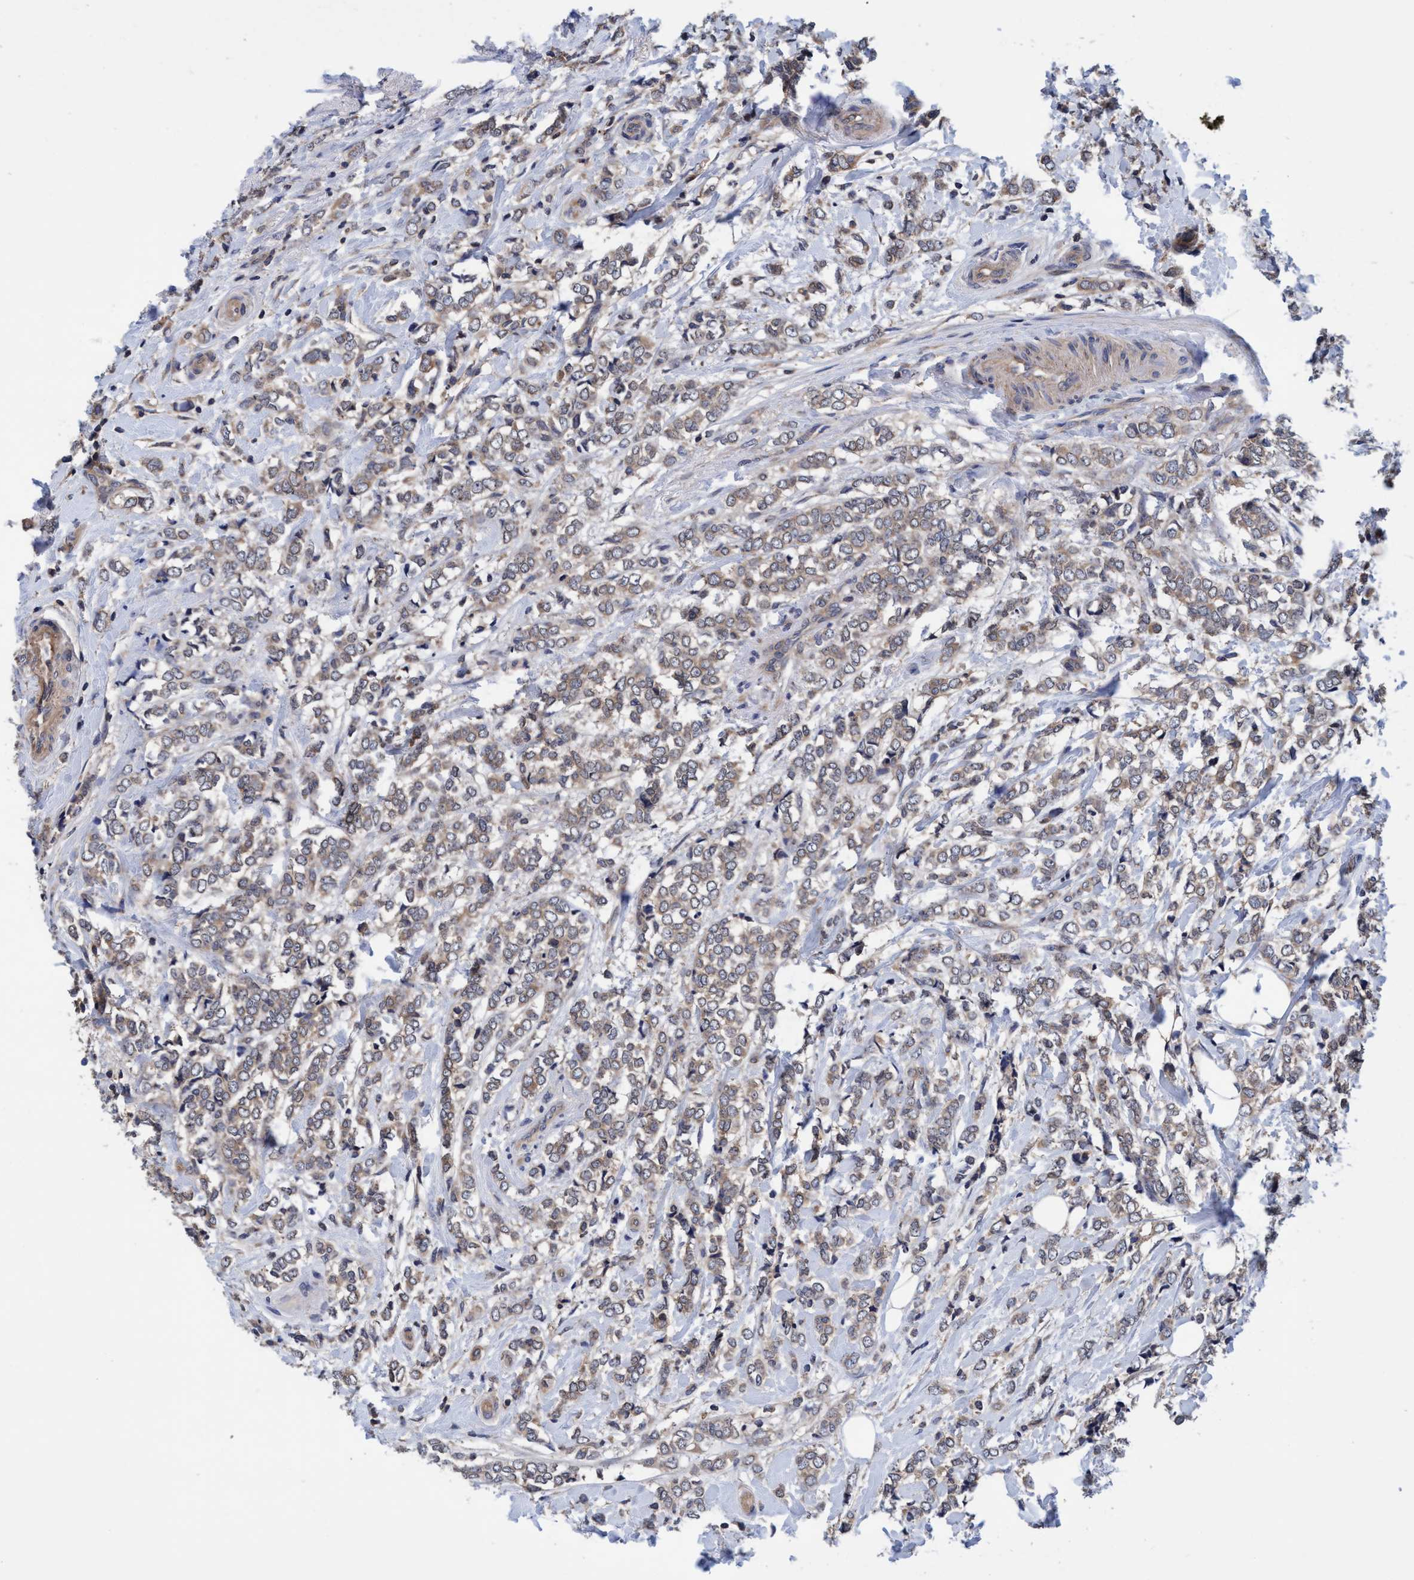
{"staining": {"intensity": "weak", "quantity": ">75%", "location": "cytoplasmic/membranous"}, "tissue": "breast cancer", "cell_type": "Tumor cells", "image_type": "cancer", "snomed": [{"axis": "morphology", "description": "Normal tissue, NOS"}, {"axis": "morphology", "description": "Lobular carcinoma"}, {"axis": "topography", "description": "Breast"}], "caption": "Weak cytoplasmic/membranous protein expression is identified in approximately >75% of tumor cells in breast lobular carcinoma.", "gene": "CALCOCO2", "patient": {"sex": "female", "age": 47}}